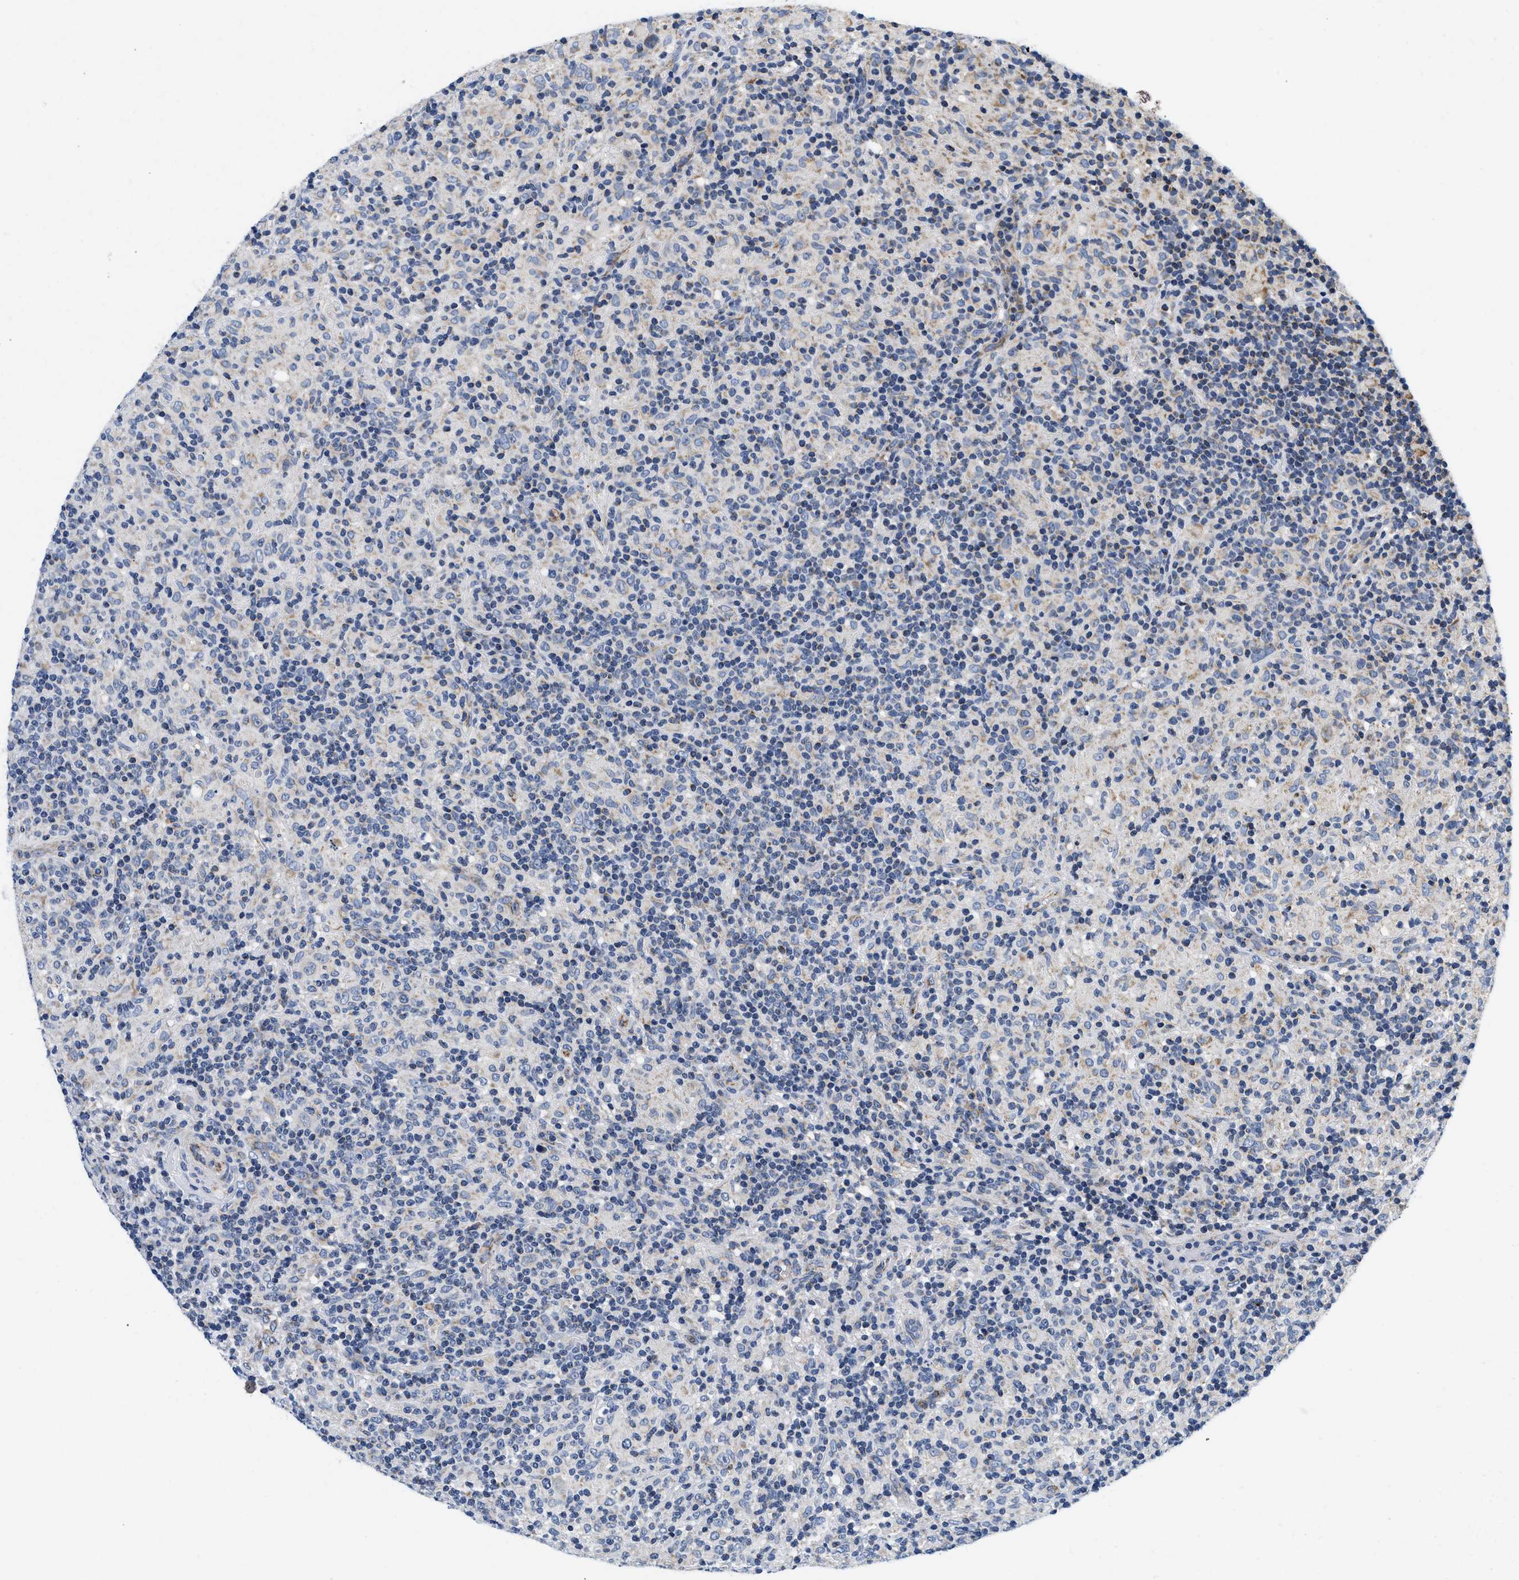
{"staining": {"intensity": "negative", "quantity": "none", "location": "none"}, "tissue": "lymphoma", "cell_type": "Tumor cells", "image_type": "cancer", "snomed": [{"axis": "morphology", "description": "Hodgkin's disease, NOS"}, {"axis": "topography", "description": "Lymph node"}], "caption": "Immunohistochemistry (IHC) image of Hodgkin's disease stained for a protein (brown), which shows no staining in tumor cells.", "gene": "PDP1", "patient": {"sex": "male", "age": 70}}